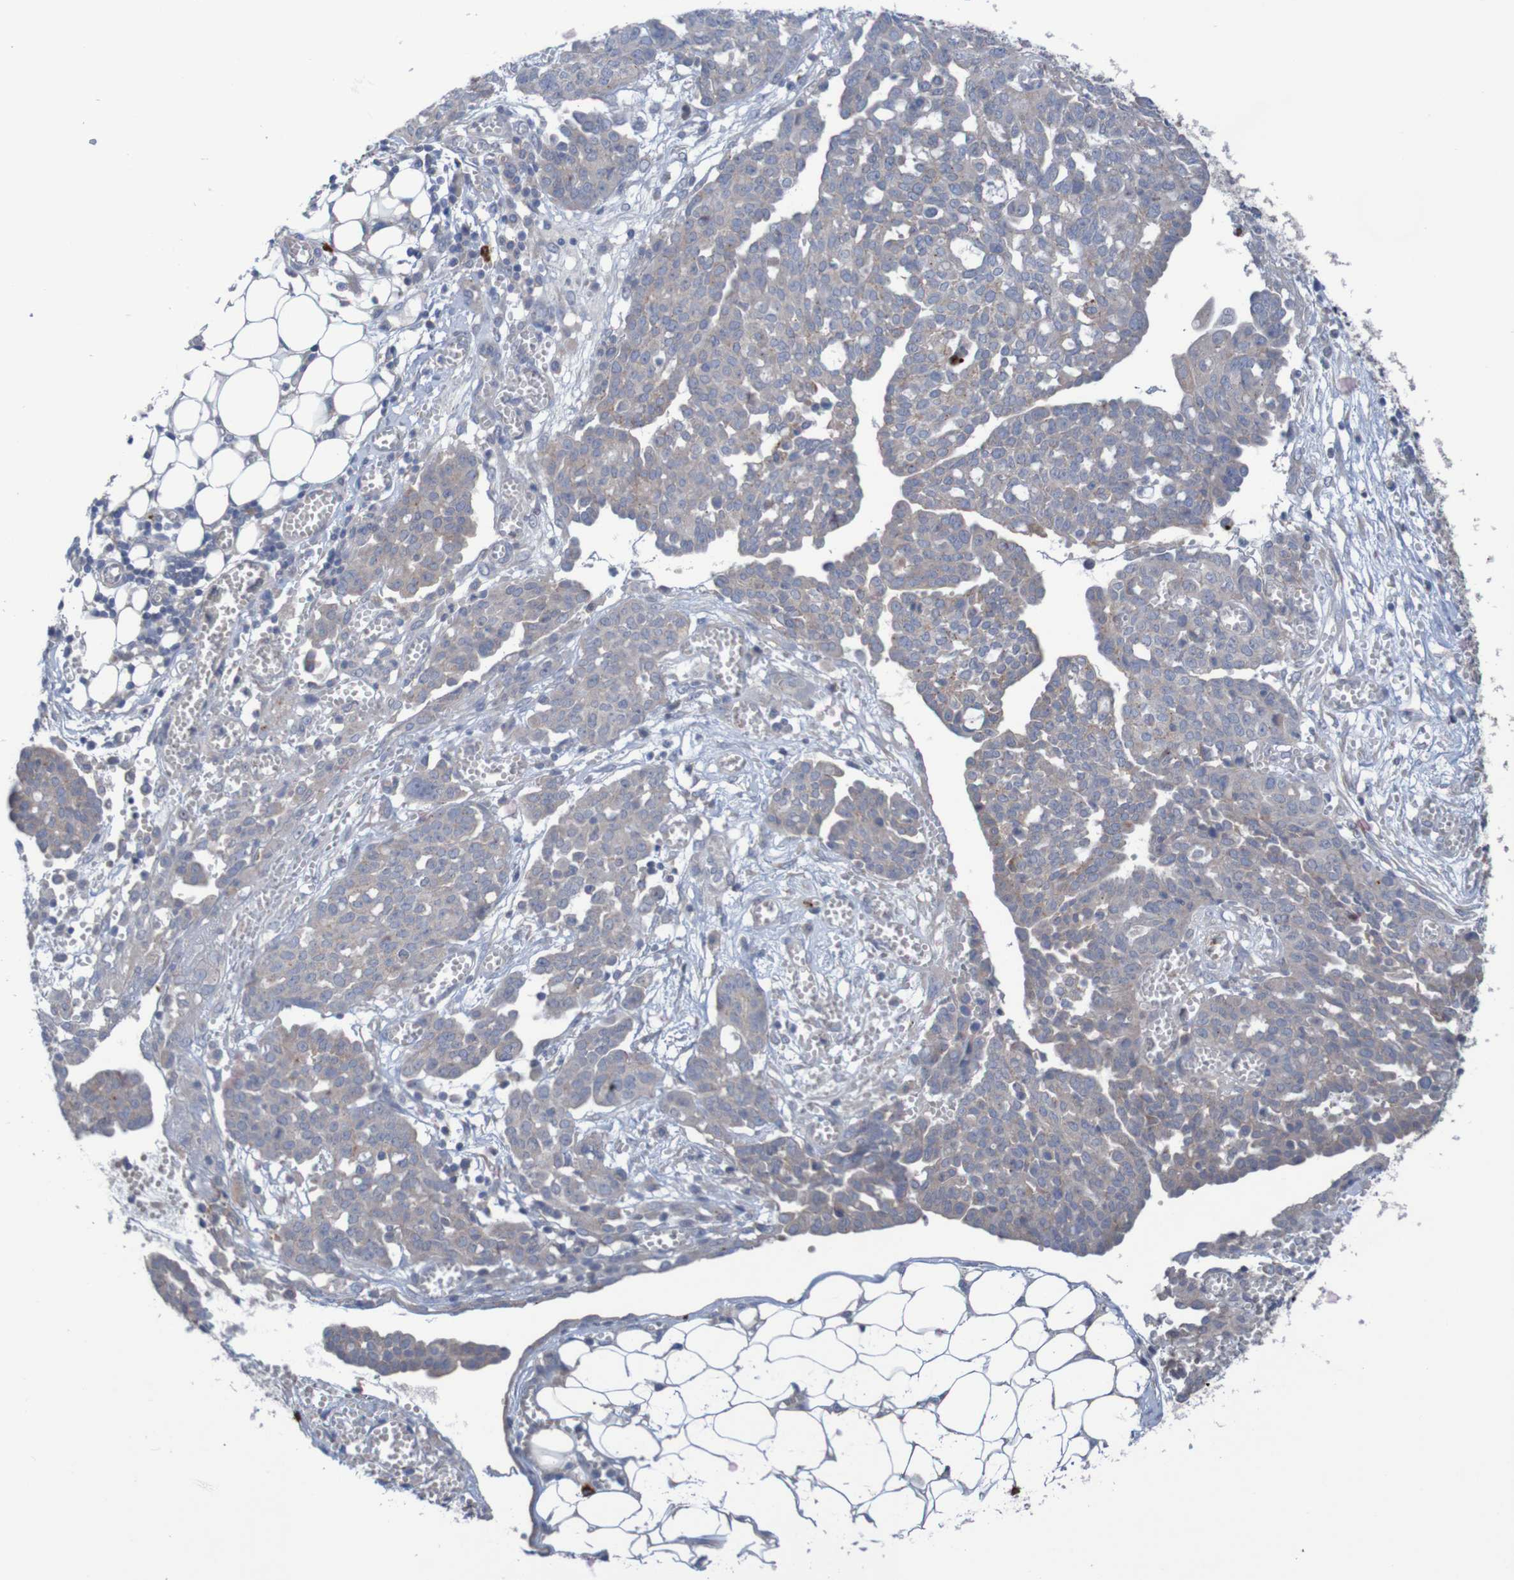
{"staining": {"intensity": "weak", "quantity": ">75%", "location": "cytoplasmic/membranous"}, "tissue": "ovarian cancer", "cell_type": "Tumor cells", "image_type": "cancer", "snomed": [{"axis": "morphology", "description": "Cystadenocarcinoma, serous, NOS"}, {"axis": "topography", "description": "Soft tissue"}, {"axis": "topography", "description": "Ovary"}], "caption": "This is a histology image of IHC staining of serous cystadenocarcinoma (ovarian), which shows weak positivity in the cytoplasmic/membranous of tumor cells.", "gene": "ANGPT4", "patient": {"sex": "female", "age": 57}}